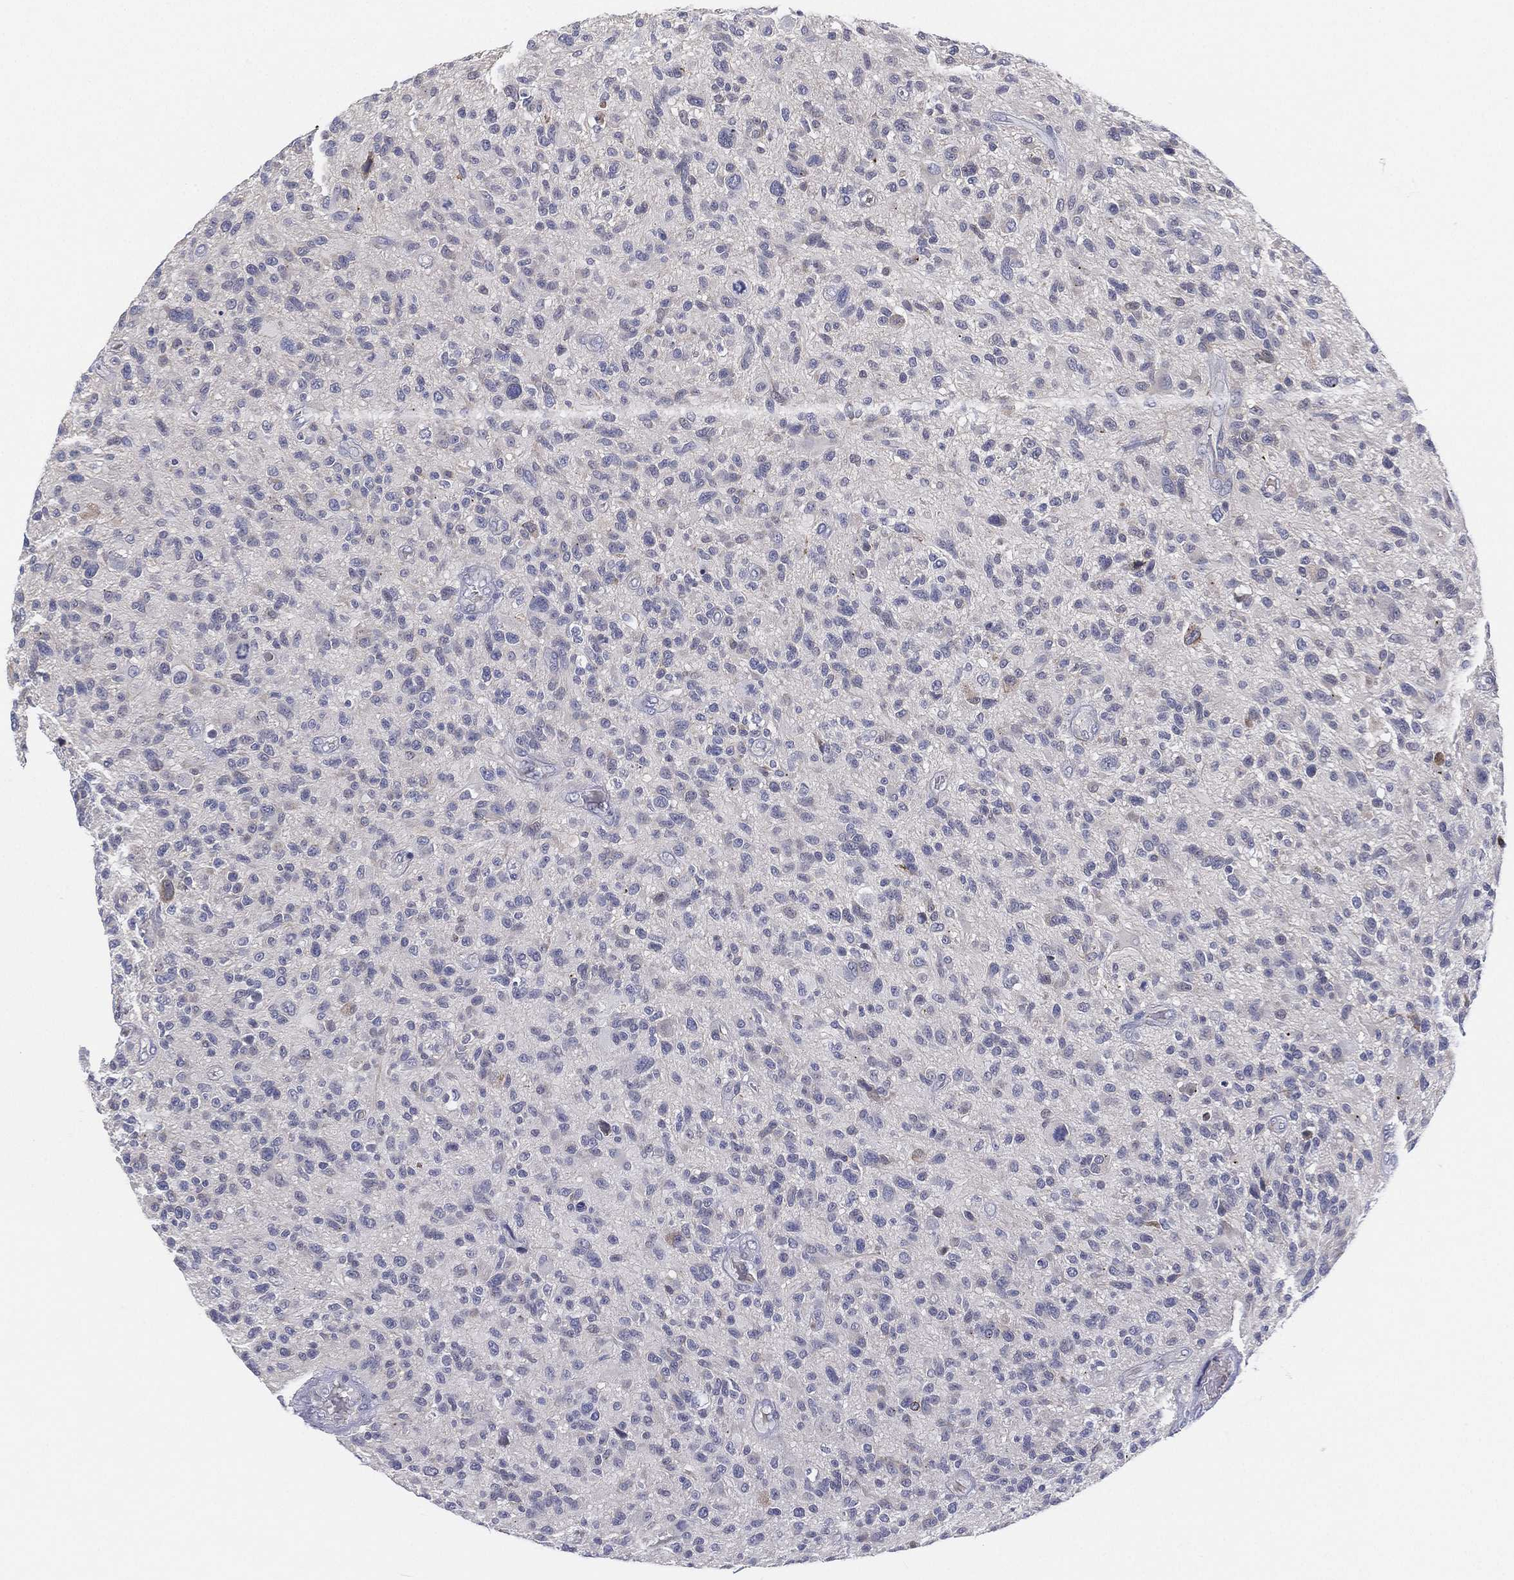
{"staining": {"intensity": "weak", "quantity": "<25%", "location": "cytoplasmic/membranous"}, "tissue": "glioma", "cell_type": "Tumor cells", "image_type": "cancer", "snomed": [{"axis": "morphology", "description": "Glioma, malignant, High grade"}, {"axis": "topography", "description": "Brain"}], "caption": "Protein analysis of malignant glioma (high-grade) demonstrates no significant staining in tumor cells. The staining was performed using DAB to visualize the protein expression in brown, while the nuclei were stained in blue with hematoxylin (Magnification: 20x).", "gene": "MLF1", "patient": {"sex": "male", "age": 47}}